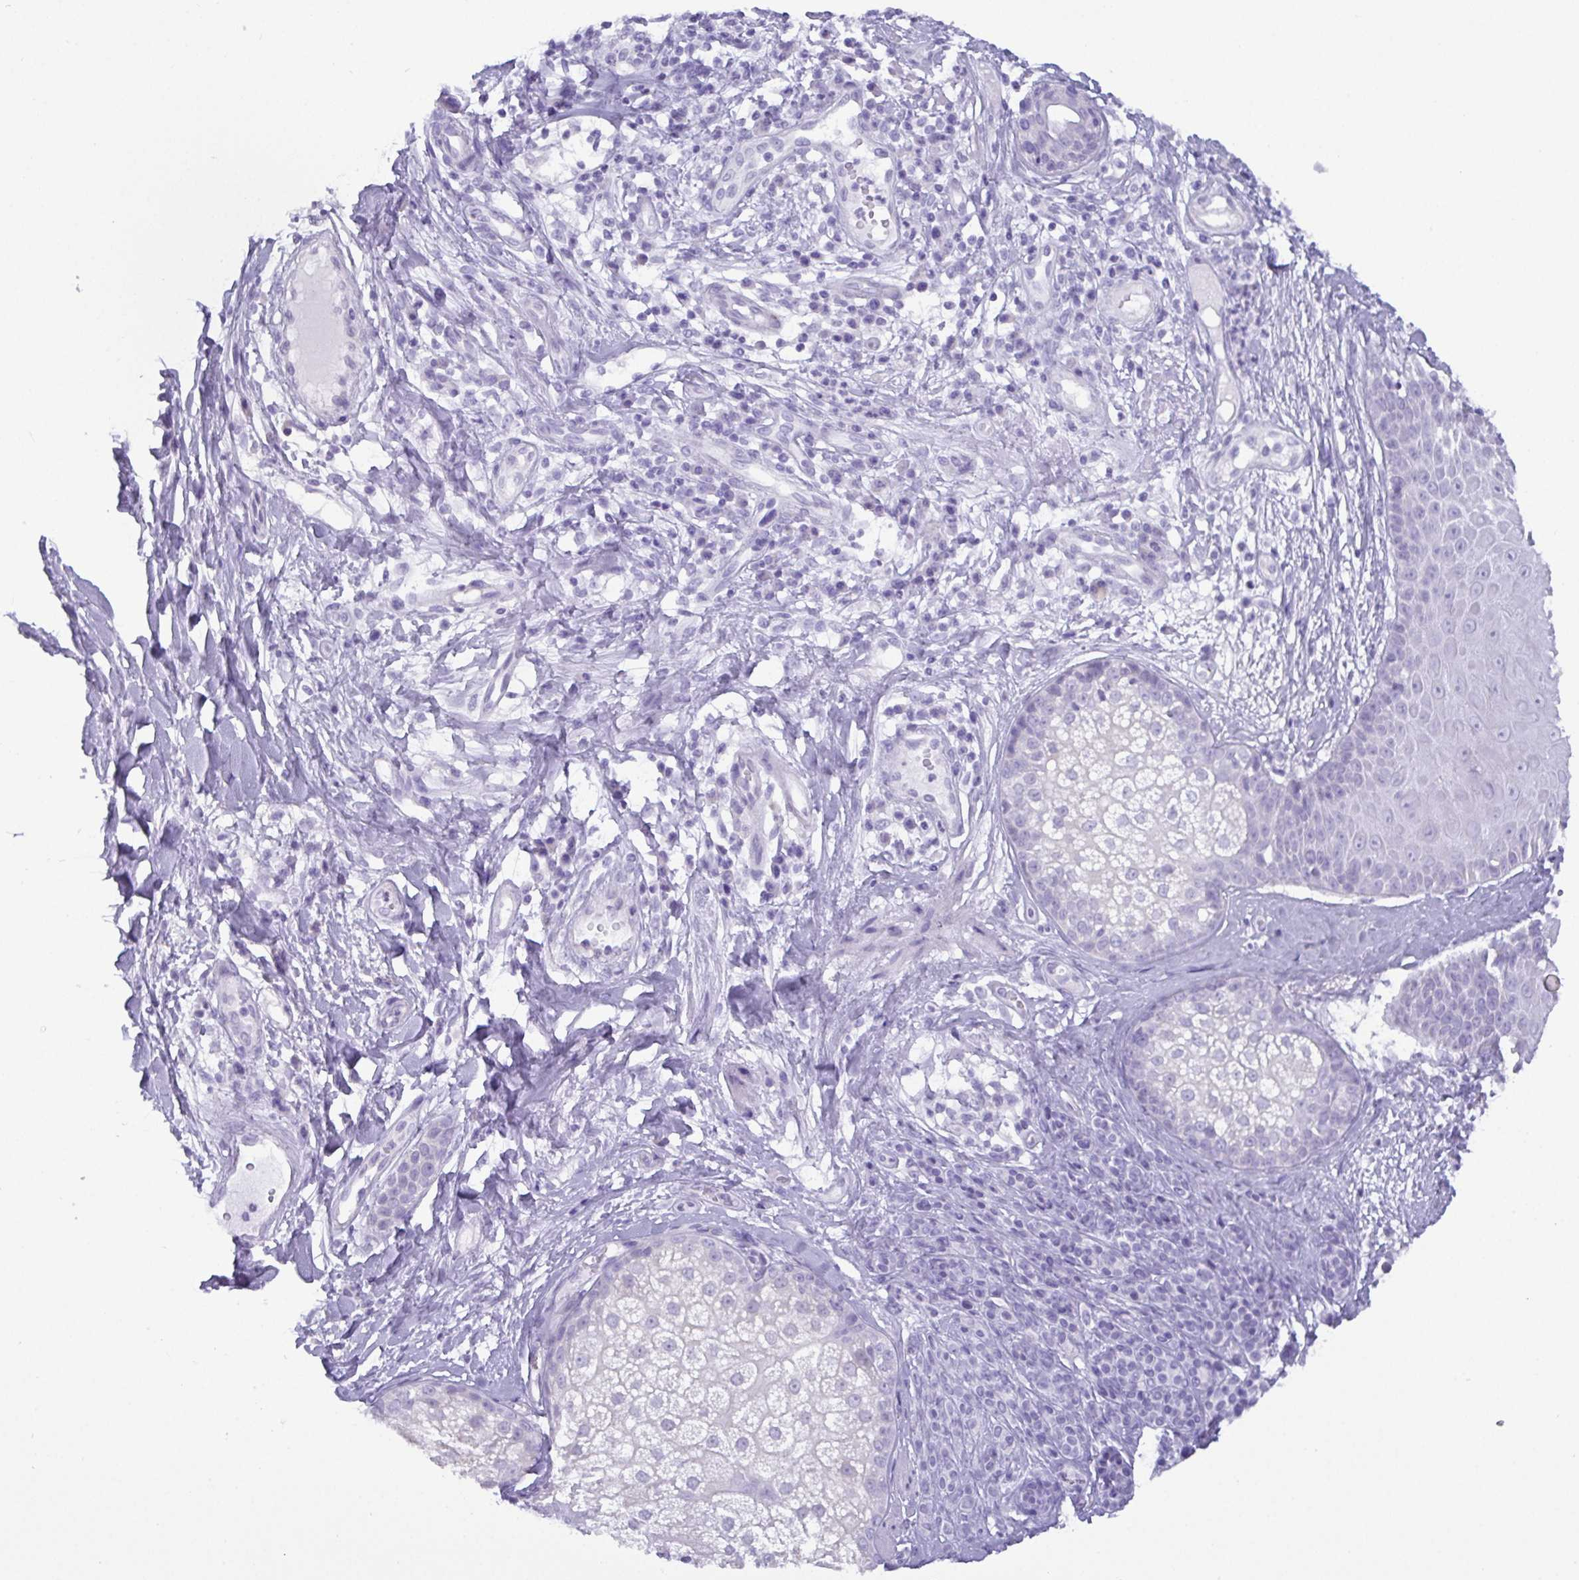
{"staining": {"intensity": "negative", "quantity": "none", "location": "none"}, "tissue": "skin cancer", "cell_type": "Tumor cells", "image_type": "cancer", "snomed": [{"axis": "morphology", "description": "Basal cell carcinoma"}, {"axis": "topography", "description": "Skin"}], "caption": "High magnification brightfield microscopy of skin cancer stained with DAB (brown) and counterstained with hematoxylin (blue): tumor cells show no significant positivity. (IHC, brightfield microscopy, high magnification).", "gene": "C4orf33", "patient": {"sex": "female", "age": 89}}